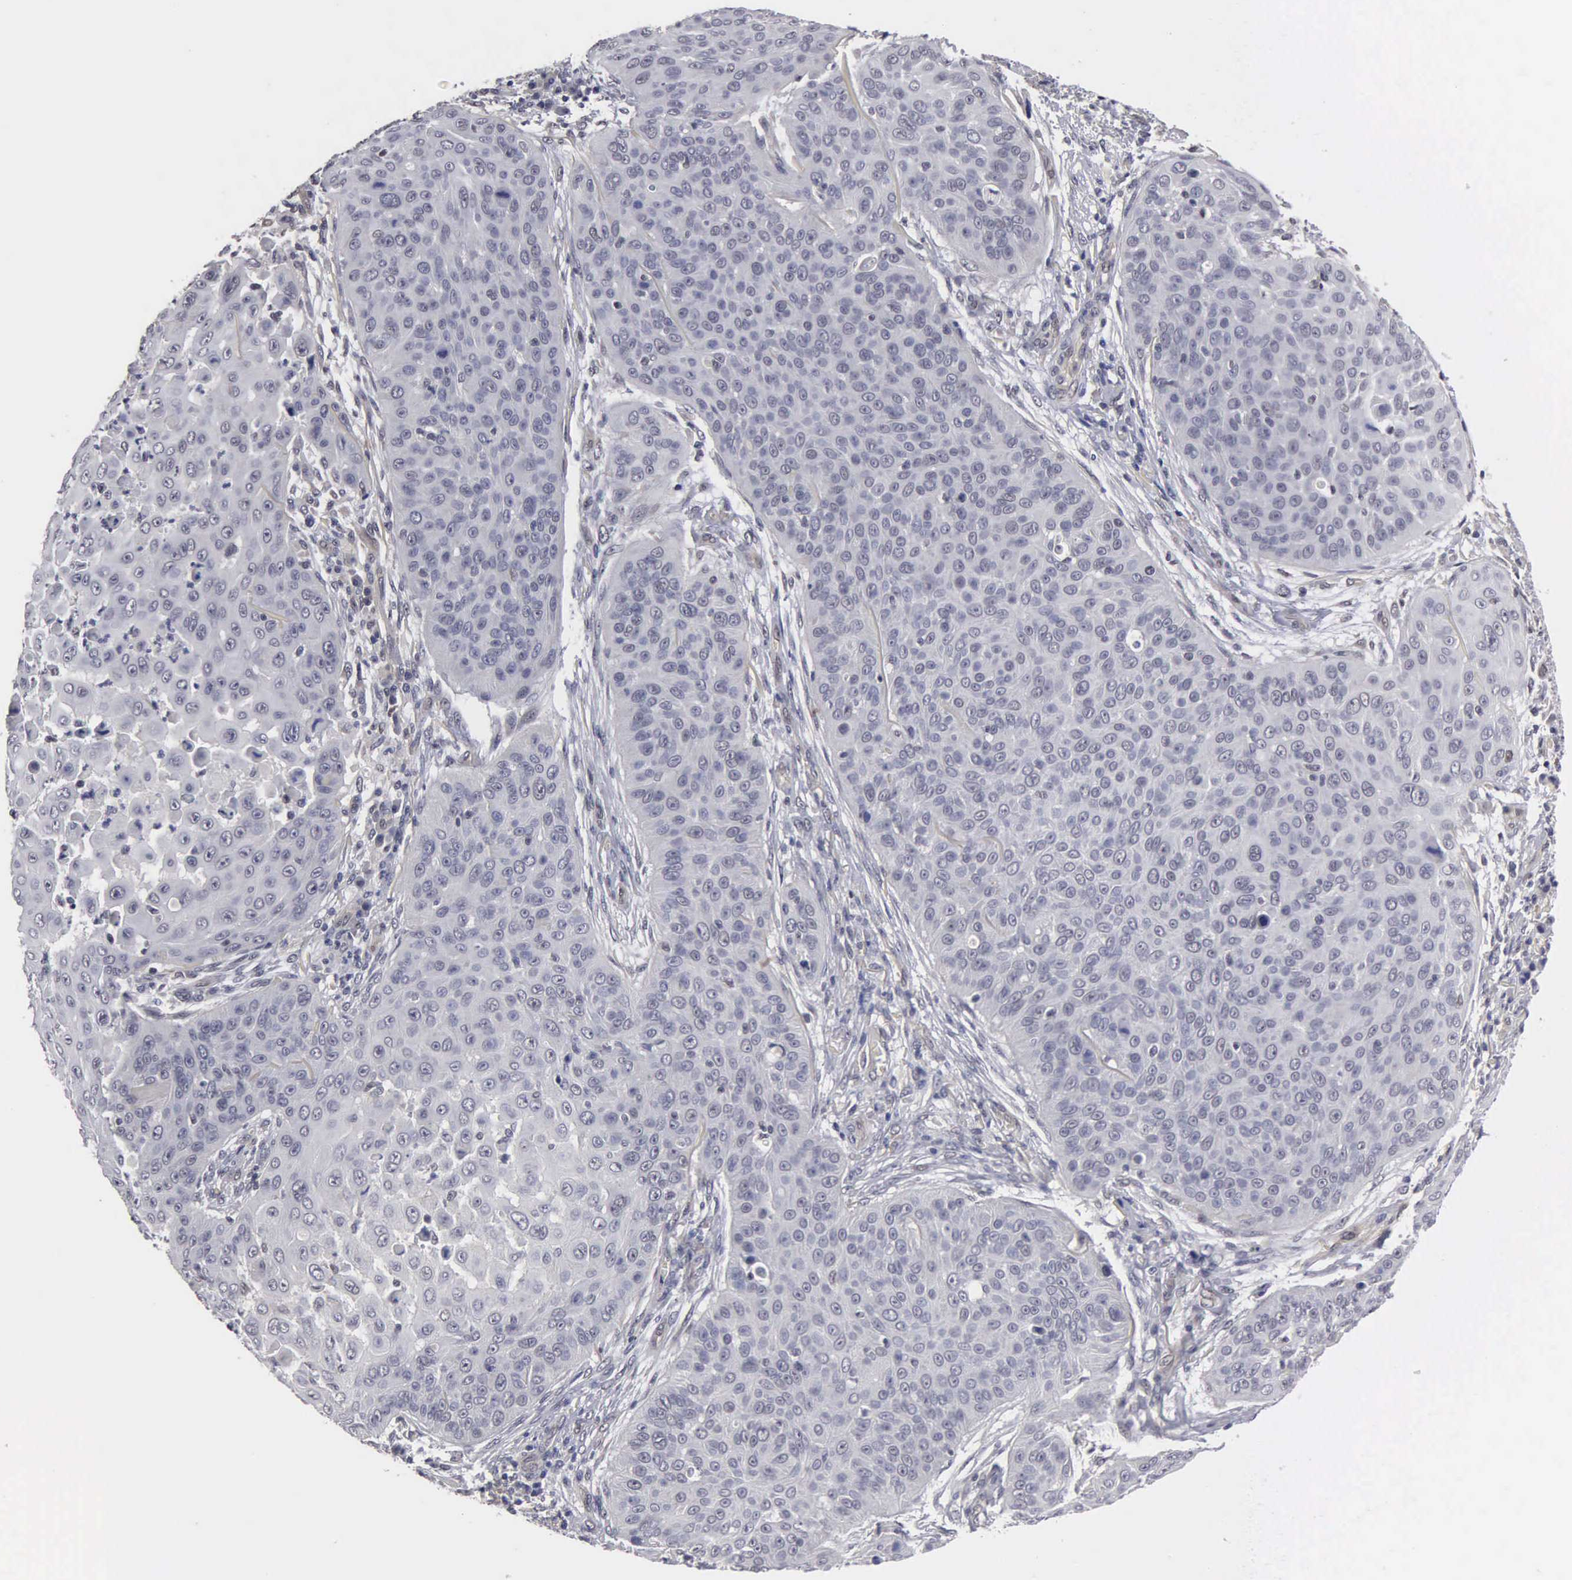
{"staining": {"intensity": "negative", "quantity": "none", "location": "none"}, "tissue": "skin cancer", "cell_type": "Tumor cells", "image_type": "cancer", "snomed": [{"axis": "morphology", "description": "Squamous cell carcinoma, NOS"}, {"axis": "topography", "description": "Skin"}], "caption": "Histopathology image shows no protein expression in tumor cells of skin cancer tissue.", "gene": "ZBTB33", "patient": {"sex": "male", "age": 82}}